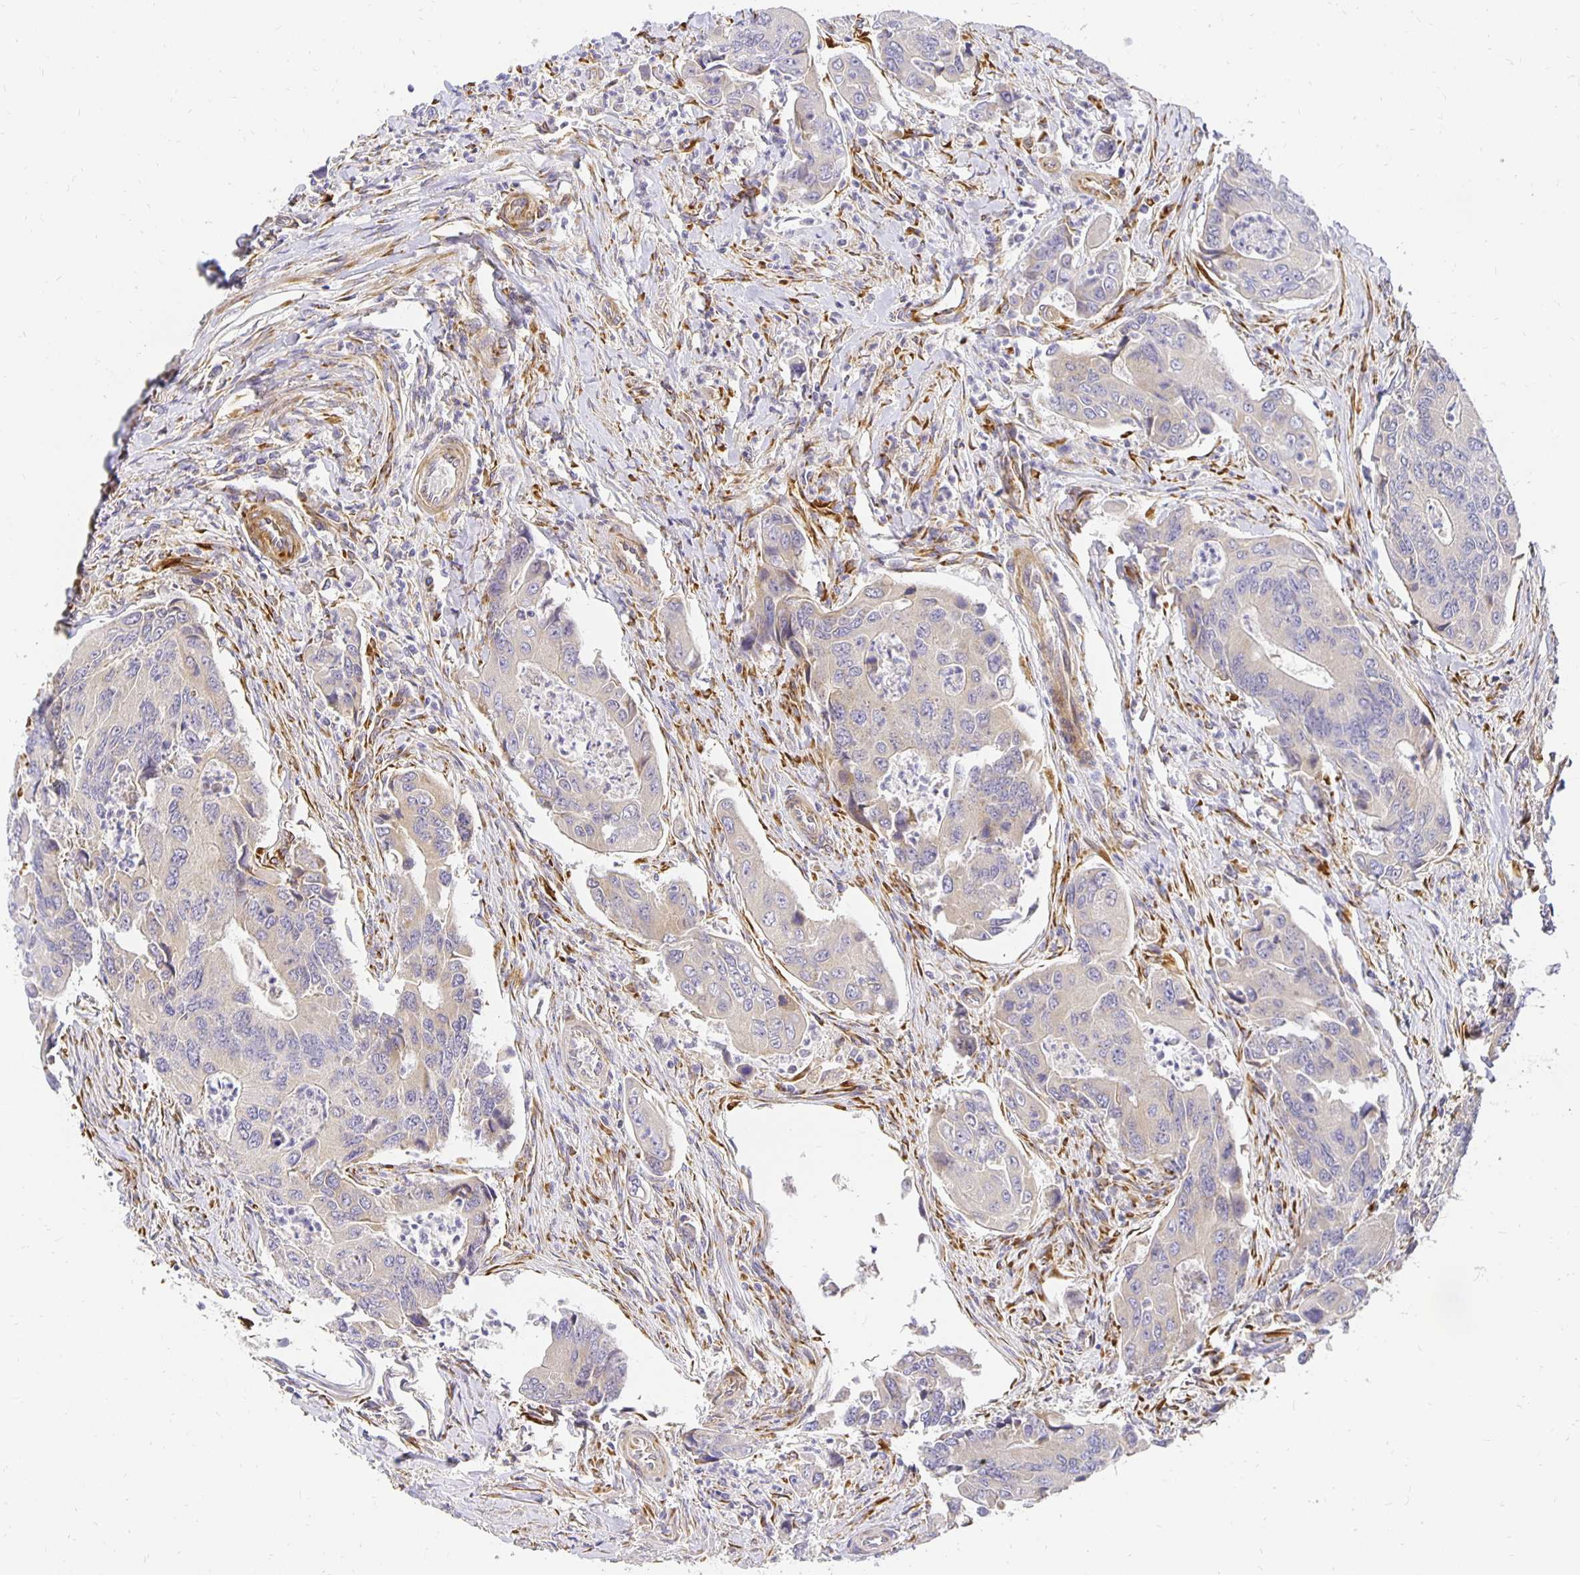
{"staining": {"intensity": "negative", "quantity": "none", "location": "none"}, "tissue": "colorectal cancer", "cell_type": "Tumor cells", "image_type": "cancer", "snomed": [{"axis": "morphology", "description": "Adenocarcinoma, NOS"}, {"axis": "topography", "description": "Colon"}], "caption": "Immunohistochemistry image of human colorectal cancer (adenocarcinoma) stained for a protein (brown), which shows no positivity in tumor cells.", "gene": "PLOD1", "patient": {"sex": "female", "age": 67}}